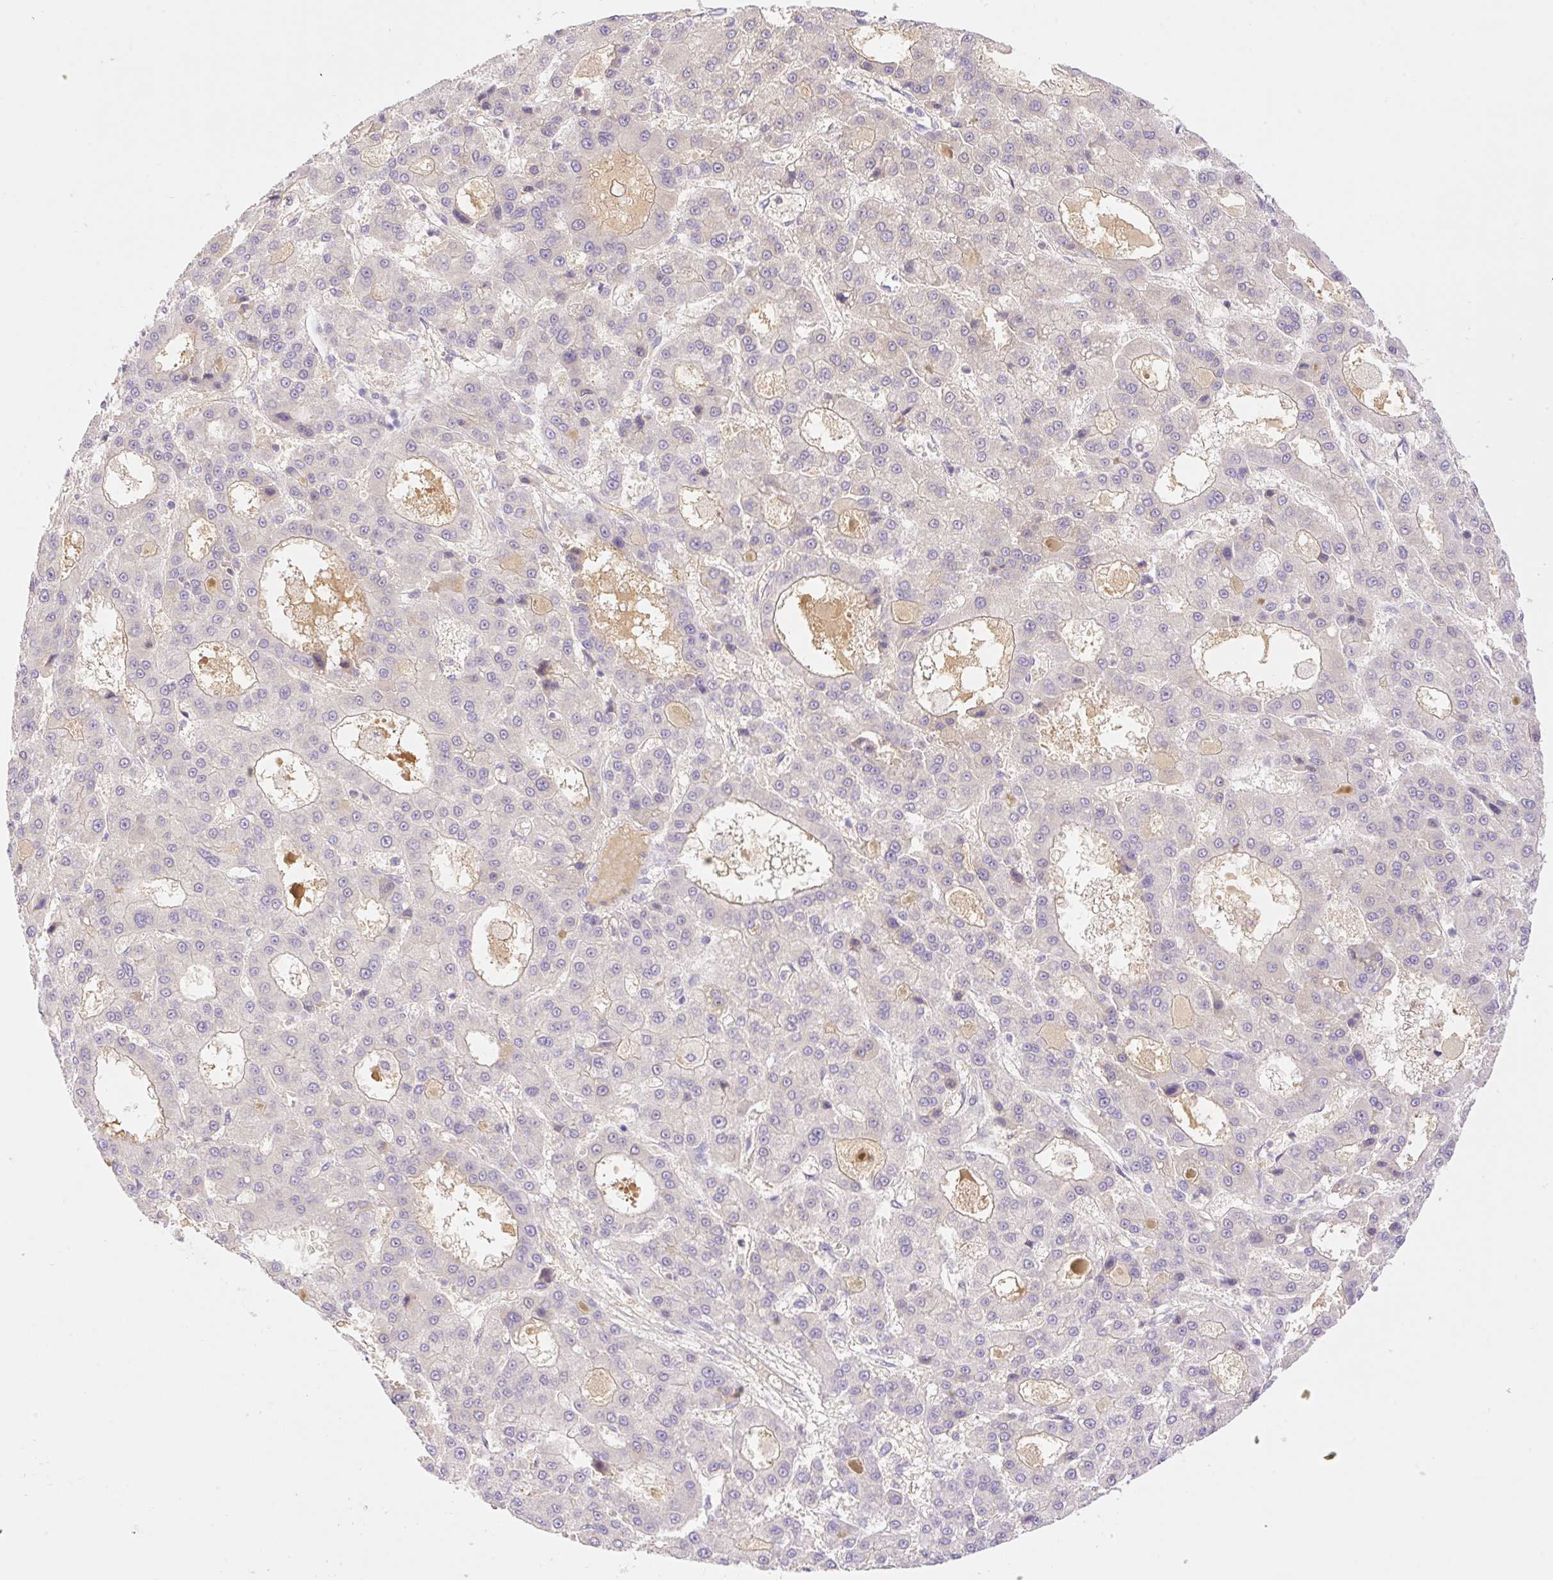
{"staining": {"intensity": "negative", "quantity": "none", "location": "none"}, "tissue": "liver cancer", "cell_type": "Tumor cells", "image_type": "cancer", "snomed": [{"axis": "morphology", "description": "Carcinoma, Hepatocellular, NOS"}, {"axis": "topography", "description": "Liver"}], "caption": "The micrograph displays no staining of tumor cells in liver hepatocellular carcinoma. (DAB (3,3'-diaminobenzidine) immunohistochemistry (IHC), high magnification).", "gene": "DENND5A", "patient": {"sex": "male", "age": 70}}